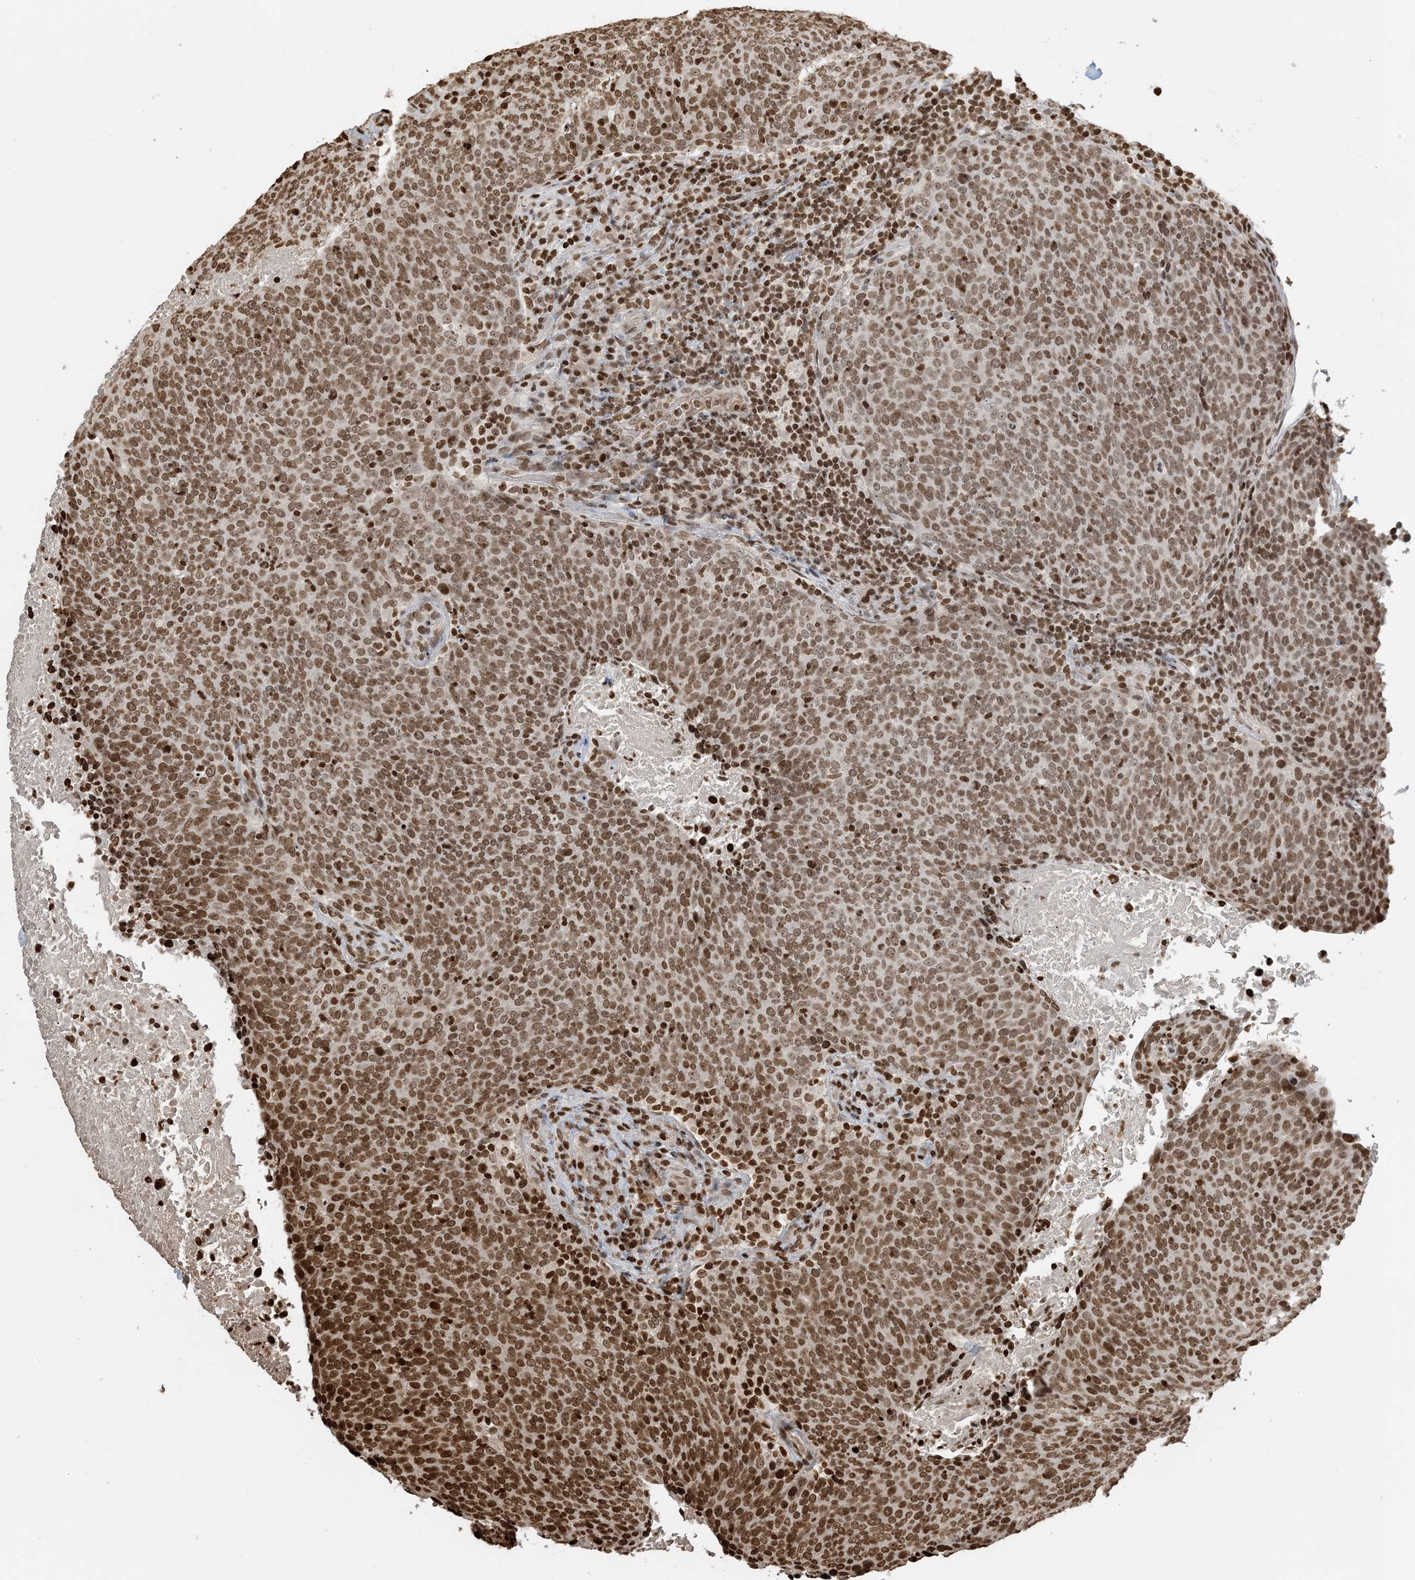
{"staining": {"intensity": "moderate", "quantity": ">75%", "location": "nuclear"}, "tissue": "head and neck cancer", "cell_type": "Tumor cells", "image_type": "cancer", "snomed": [{"axis": "morphology", "description": "Squamous cell carcinoma, NOS"}, {"axis": "morphology", "description": "Squamous cell carcinoma, metastatic, NOS"}, {"axis": "topography", "description": "Lymph node"}, {"axis": "topography", "description": "Head-Neck"}], "caption": "A medium amount of moderate nuclear positivity is identified in about >75% of tumor cells in head and neck cancer tissue.", "gene": "H3-3B", "patient": {"sex": "male", "age": 62}}